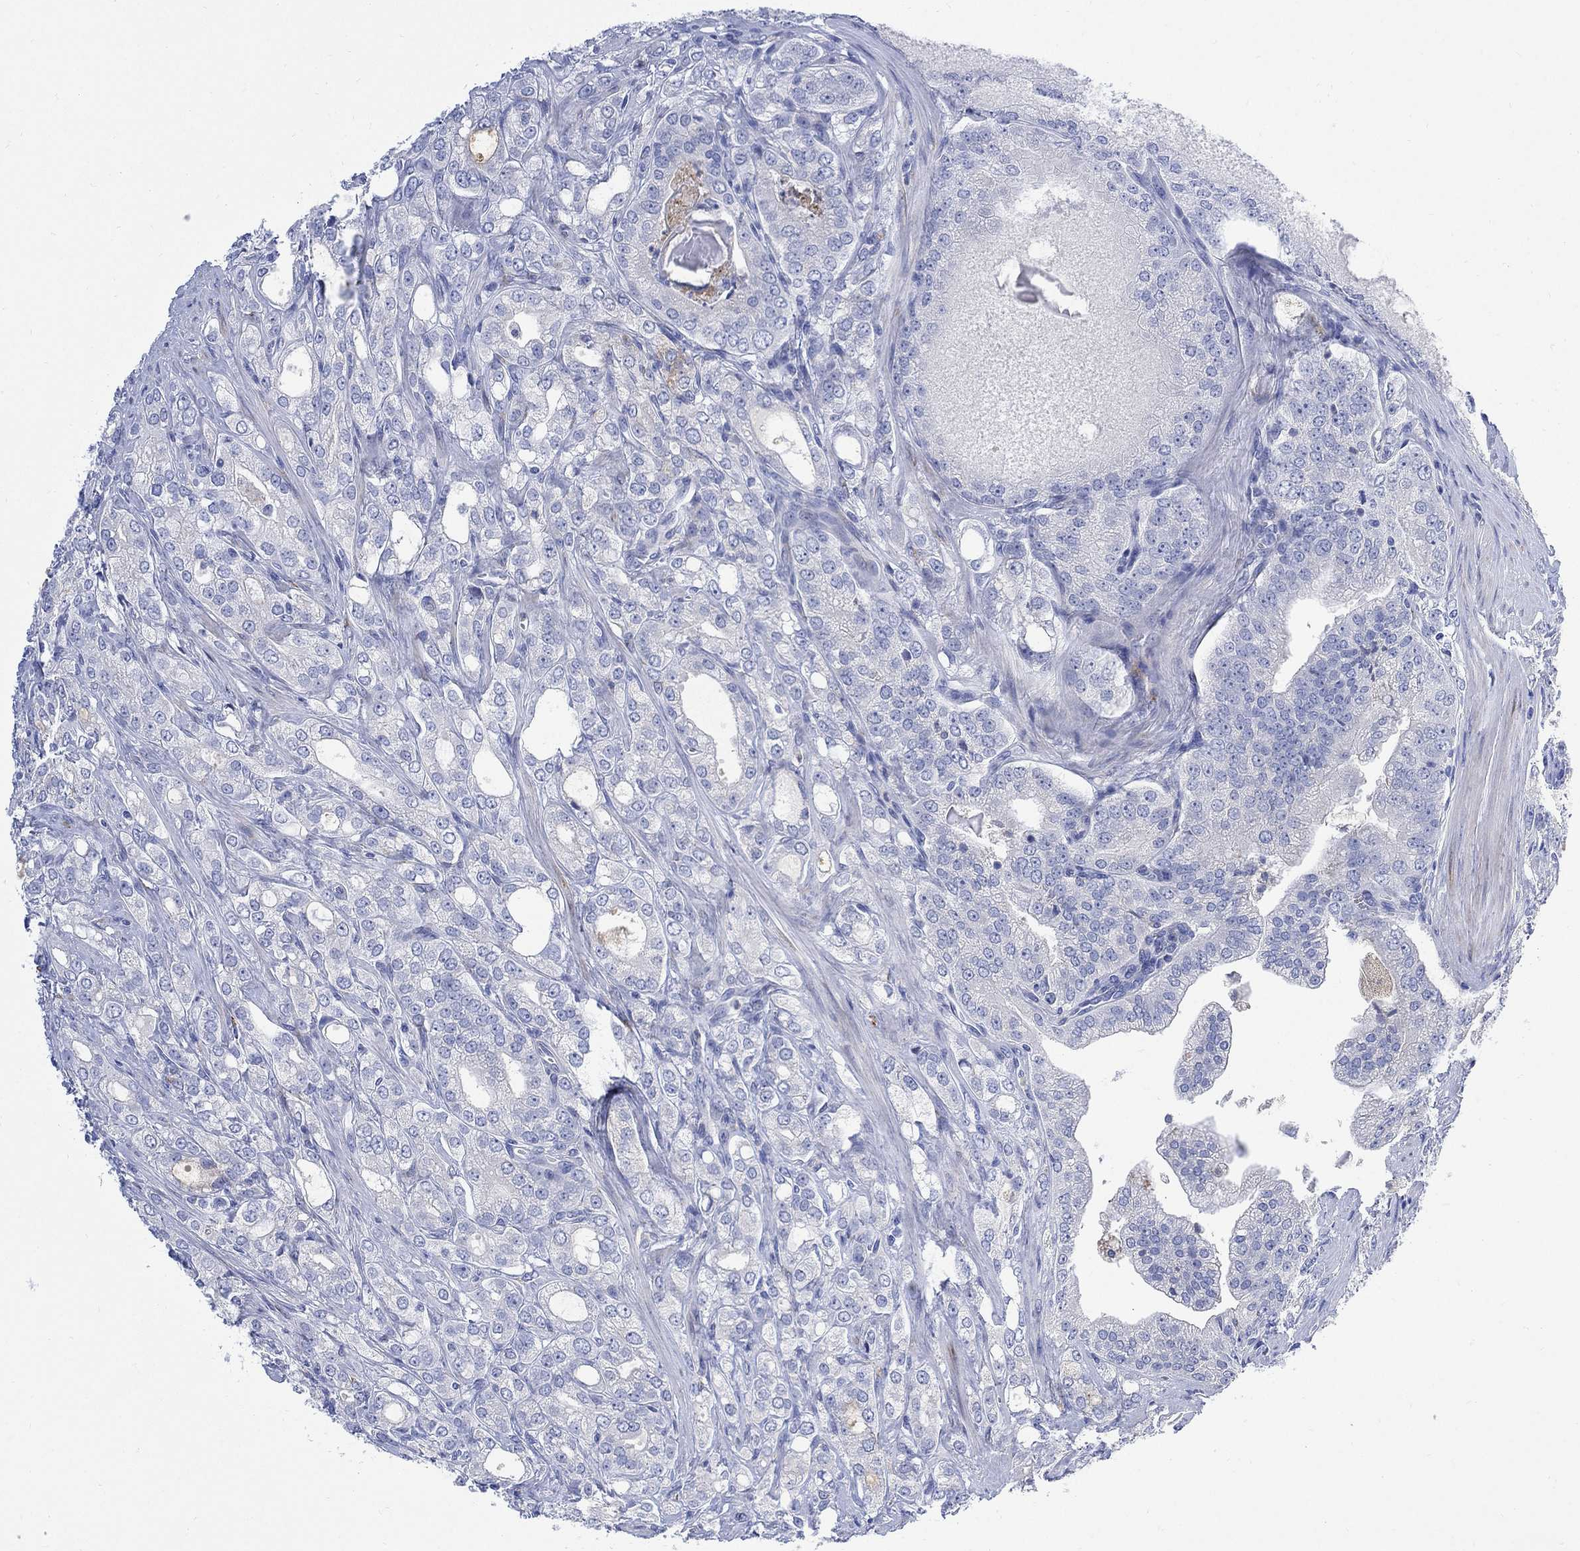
{"staining": {"intensity": "negative", "quantity": "none", "location": "none"}, "tissue": "prostate cancer", "cell_type": "Tumor cells", "image_type": "cancer", "snomed": [{"axis": "morphology", "description": "Adenocarcinoma, NOS"}, {"axis": "morphology", "description": "Adenocarcinoma, High grade"}, {"axis": "topography", "description": "Prostate"}], "caption": "Immunohistochemistry of adenocarcinoma (high-grade) (prostate) shows no expression in tumor cells.", "gene": "MYL1", "patient": {"sex": "male", "age": 70}}